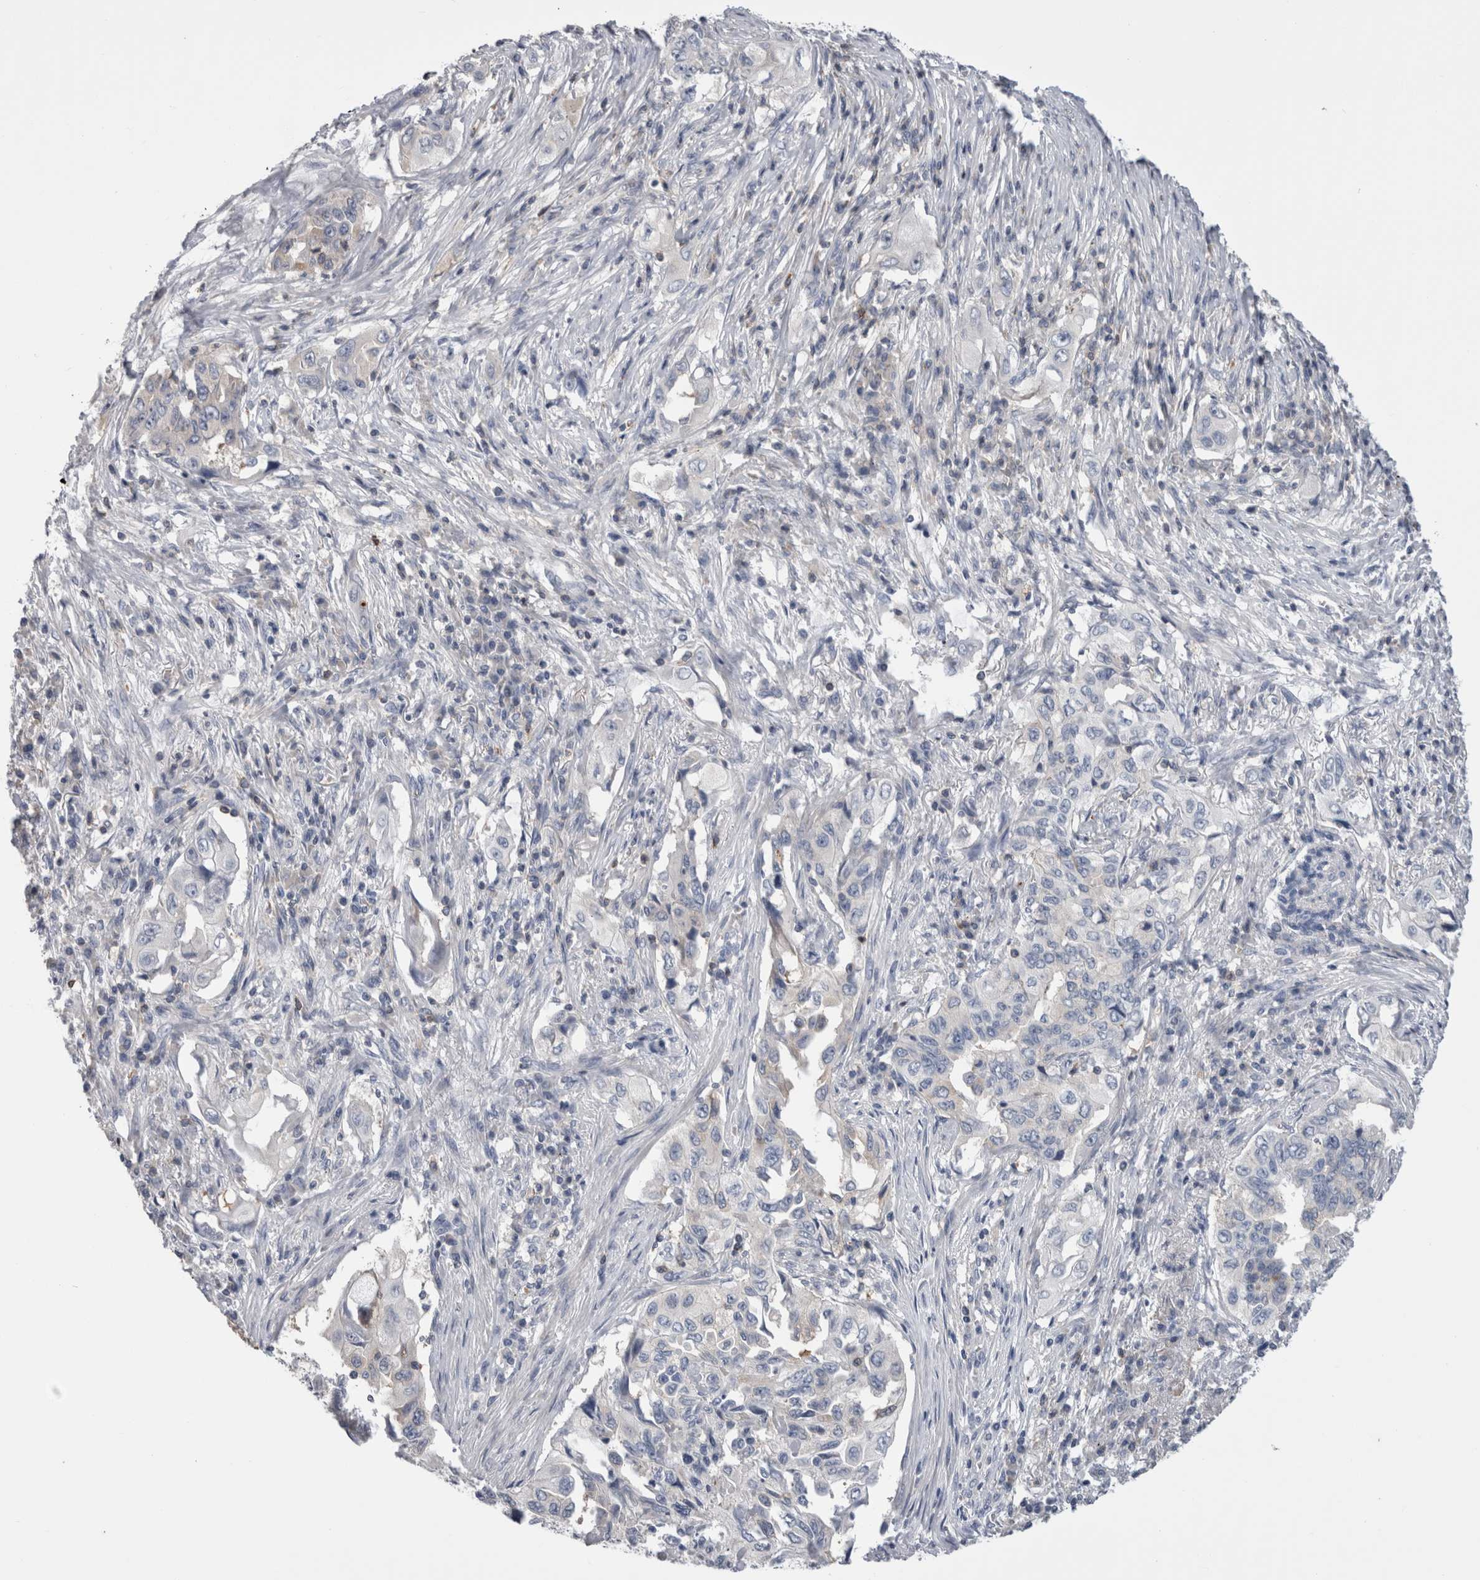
{"staining": {"intensity": "negative", "quantity": "none", "location": "none"}, "tissue": "lung cancer", "cell_type": "Tumor cells", "image_type": "cancer", "snomed": [{"axis": "morphology", "description": "Adenocarcinoma, NOS"}, {"axis": "topography", "description": "Lung"}], "caption": "Tumor cells are negative for protein expression in human lung adenocarcinoma. The staining is performed using DAB brown chromogen with nuclei counter-stained in using hematoxylin.", "gene": "DCTN6", "patient": {"sex": "female", "age": 51}}